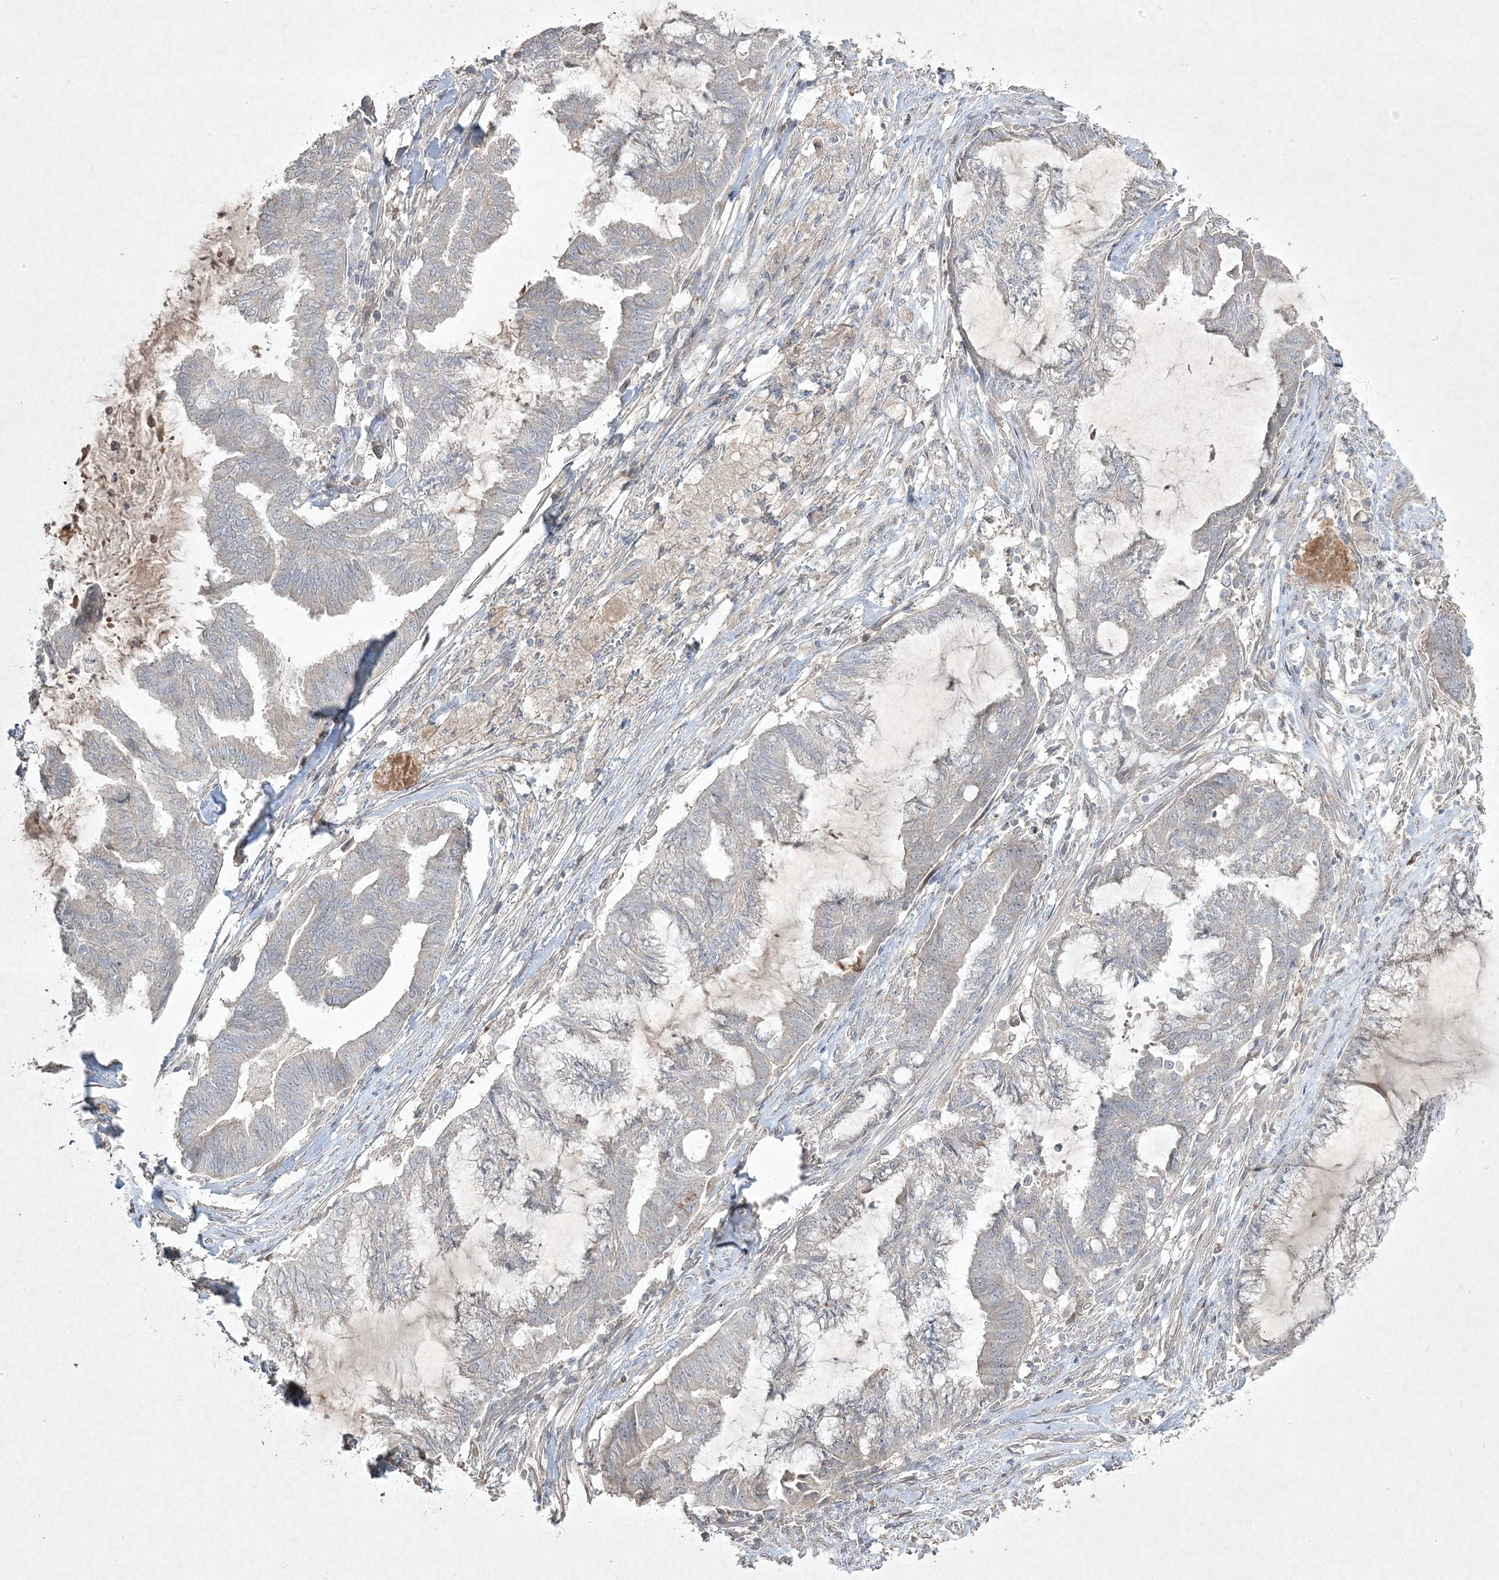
{"staining": {"intensity": "negative", "quantity": "none", "location": "none"}, "tissue": "endometrial cancer", "cell_type": "Tumor cells", "image_type": "cancer", "snomed": [{"axis": "morphology", "description": "Adenocarcinoma, NOS"}, {"axis": "topography", "description": "Endometrium"}], "caption": "Immunohistochemistry histopathology image of neoplastic tissue: endometrial cancer stained with DAB shows no significant protein staining in tumor cells.", "gene": "RGL4", "patient": {"sex": "female", "age": 86}}